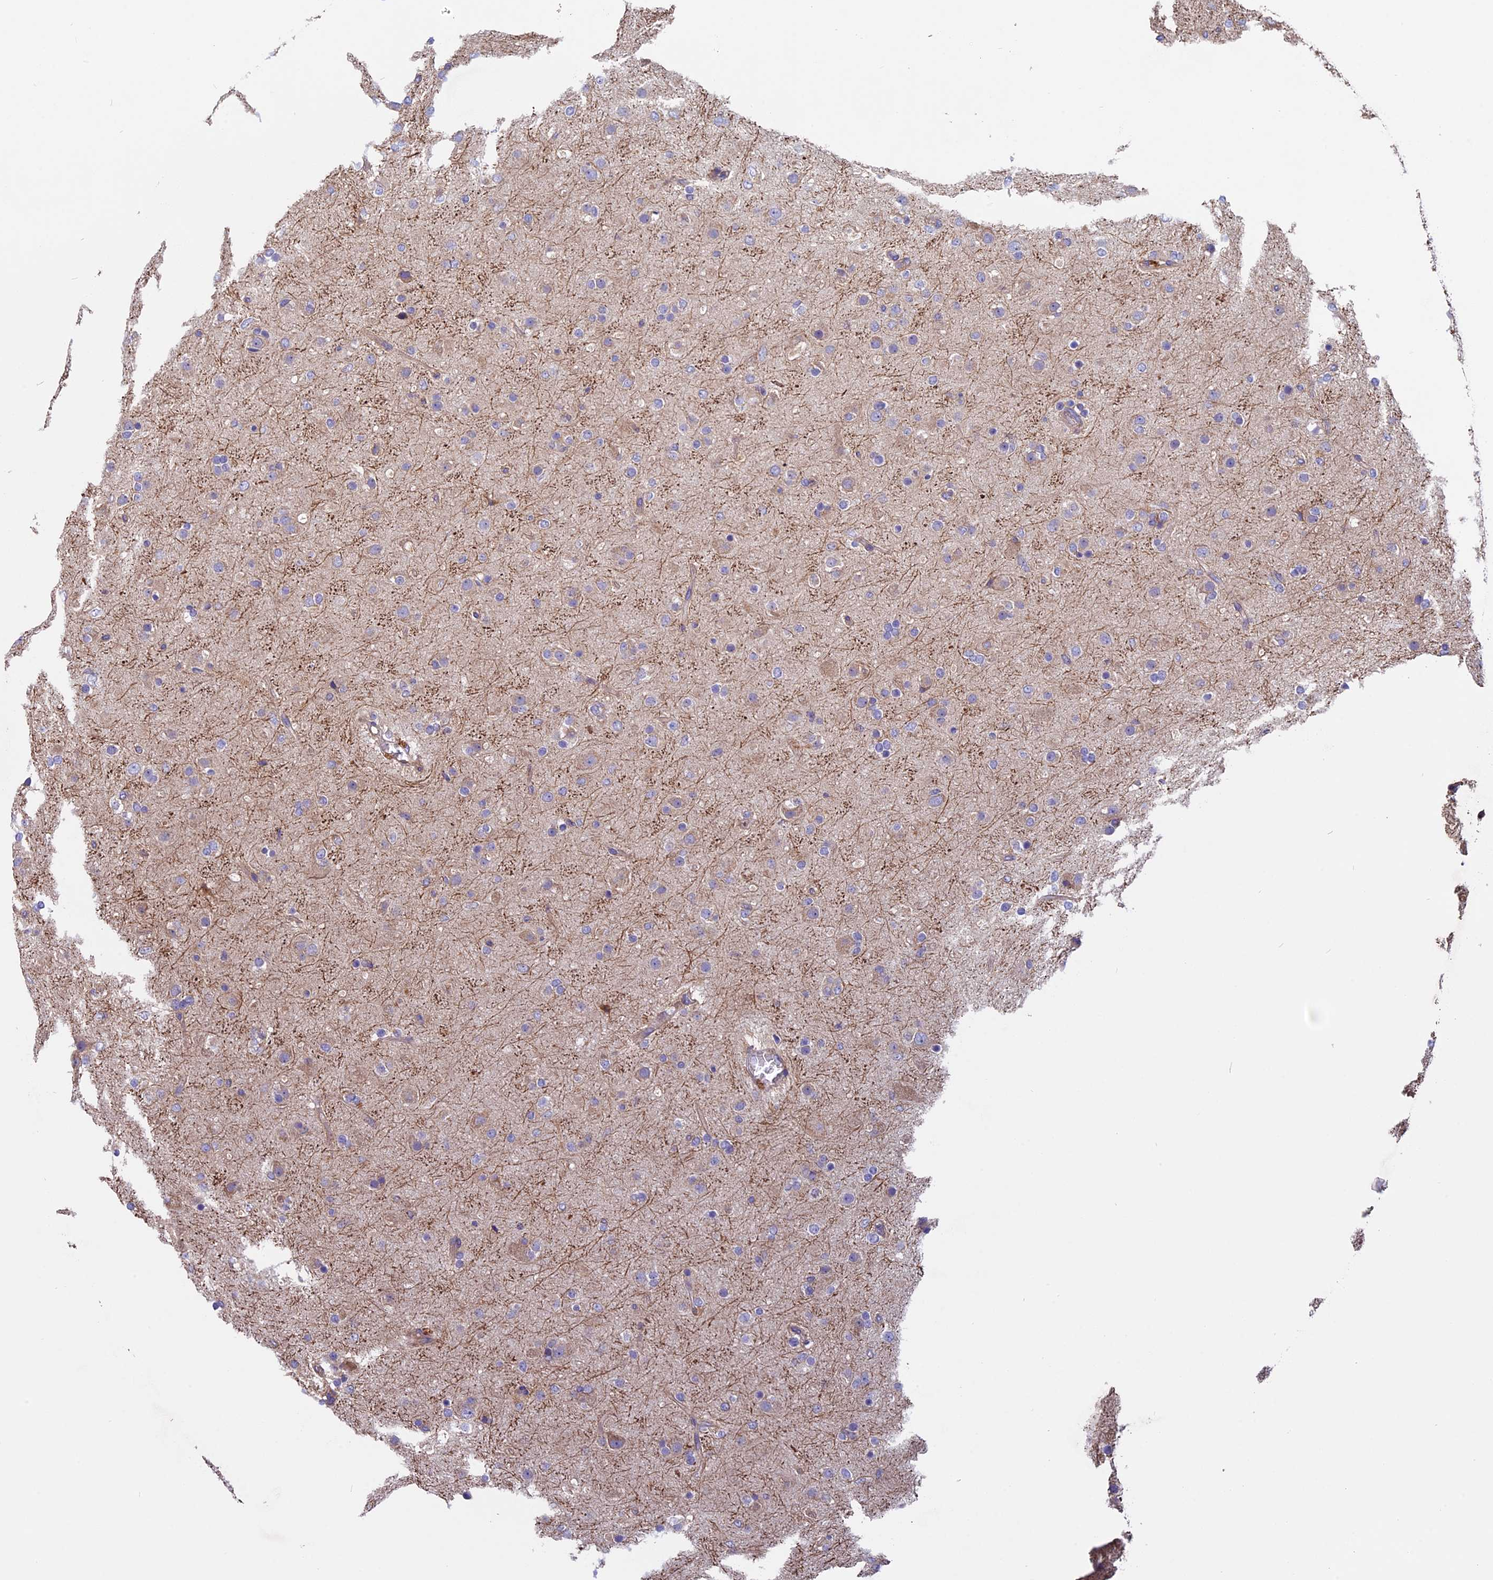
{"staining": {"intensity": "negative", "quantity": "none", "location": "none"}, "tissue": "glioma", "cell_type": "Tumor cells", "image_type": "cancer", "snomed": [{"axis": "morphology", "description": "Glioma, malignant, Low grade"}, {"axis": "topography", "description": "Brain"}], "caption": "Malignant glioma (low-grade) was stained to show a protein in brown. There is no significant expression in tumor cells.", "gene": "CCDC153", "patient": {"sex": "male", "age": 65}}